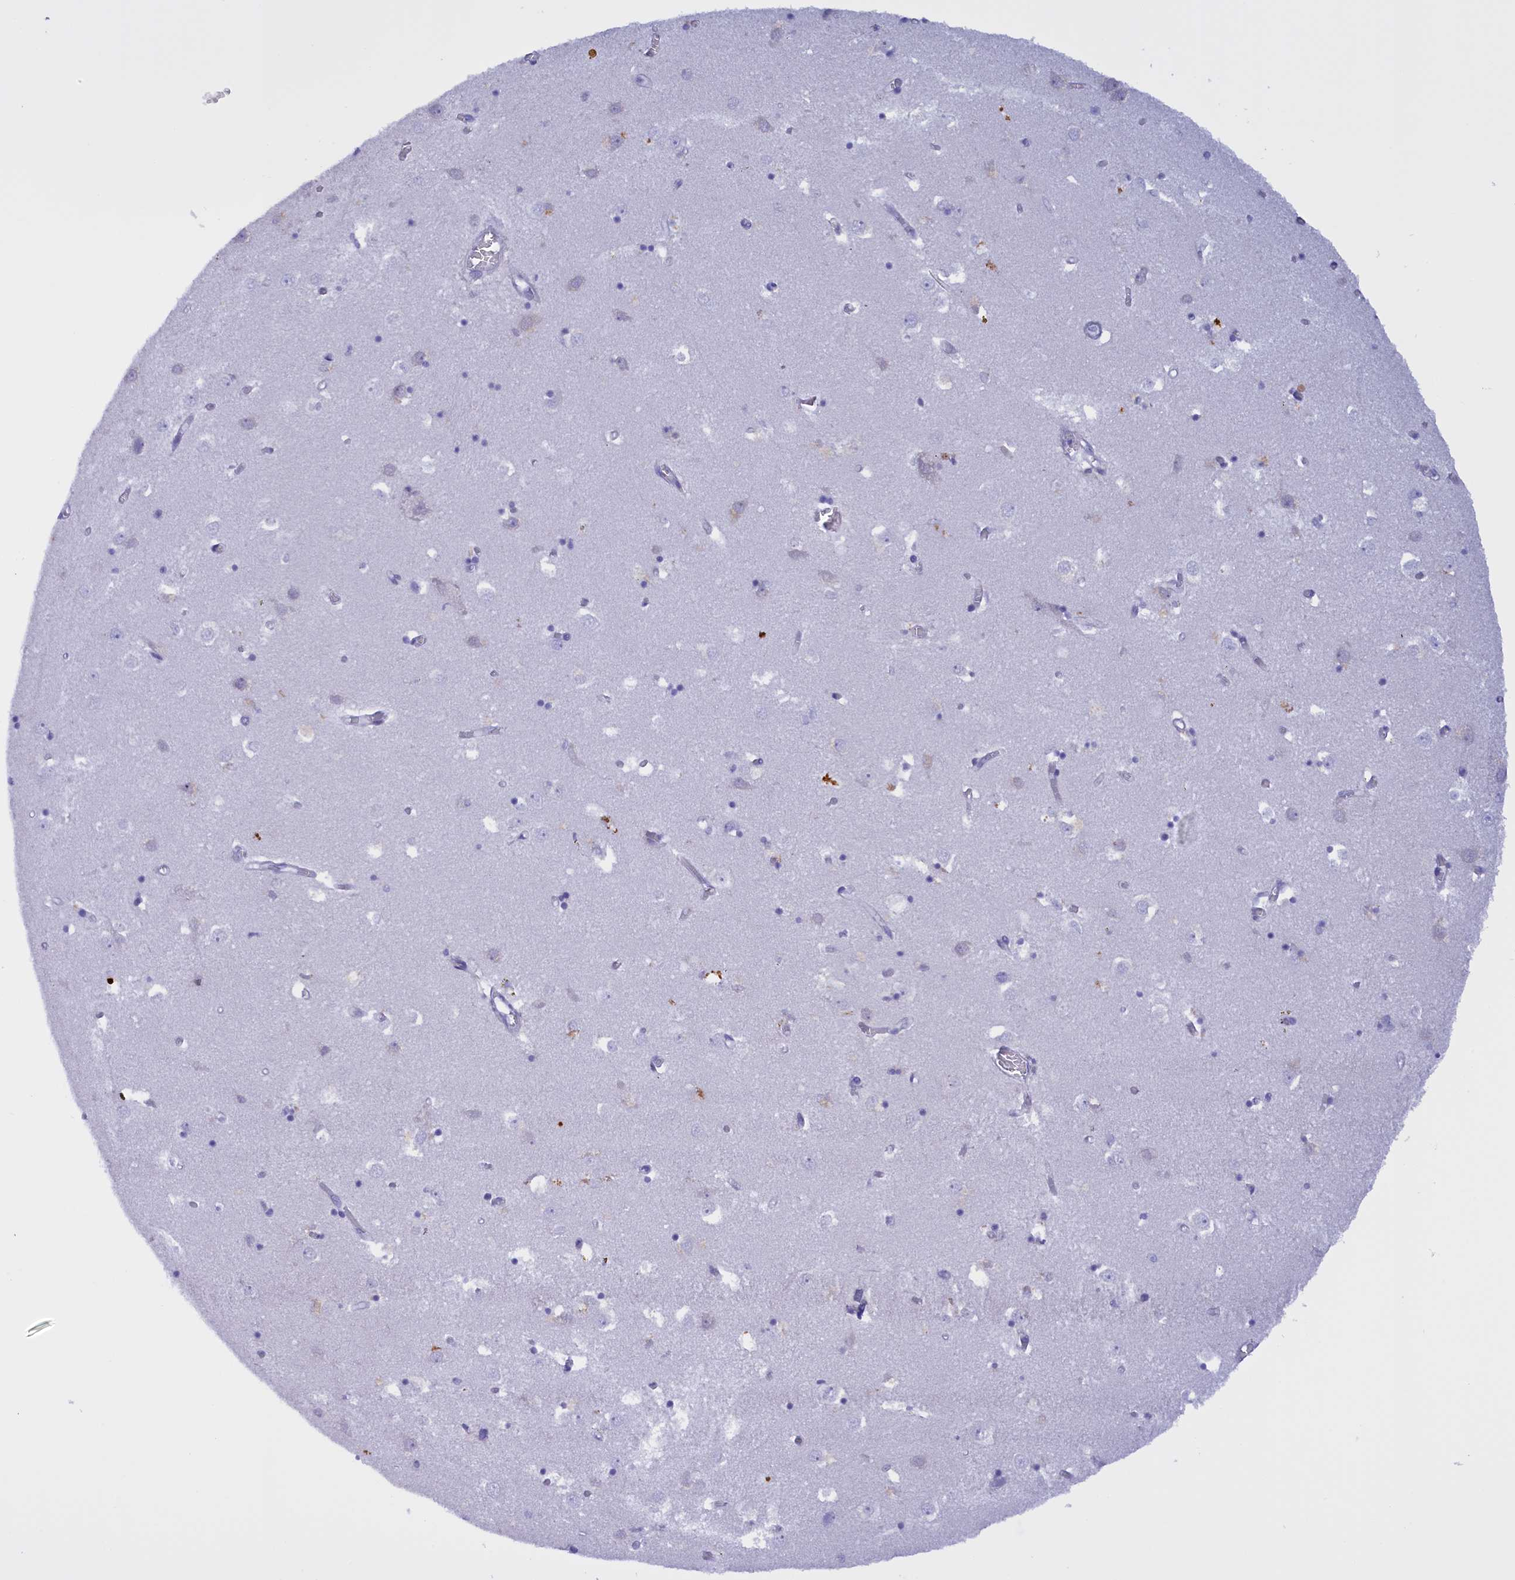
{"staining": {"intensity": "moderate", "quantity": "<25%", "location": "cytoplasmic/membranous"}, "tissue": "caudate", "cell_type": "Glial cells", "image_type": "normal", "snomed": [{"axis": "morphology", "description": "Normal tissue, NOS"}, {"axis": "topography", "description": "Lateral ventricle wall"}], "caption": "Immunohistochemical staining of unremarkable human caudate demonstrates low levels of moderate cytoplasmic/membranous expression in about <25% of glial cells.", "gene": "PROK2", "patient": {"sex": "male", "age": 70}}